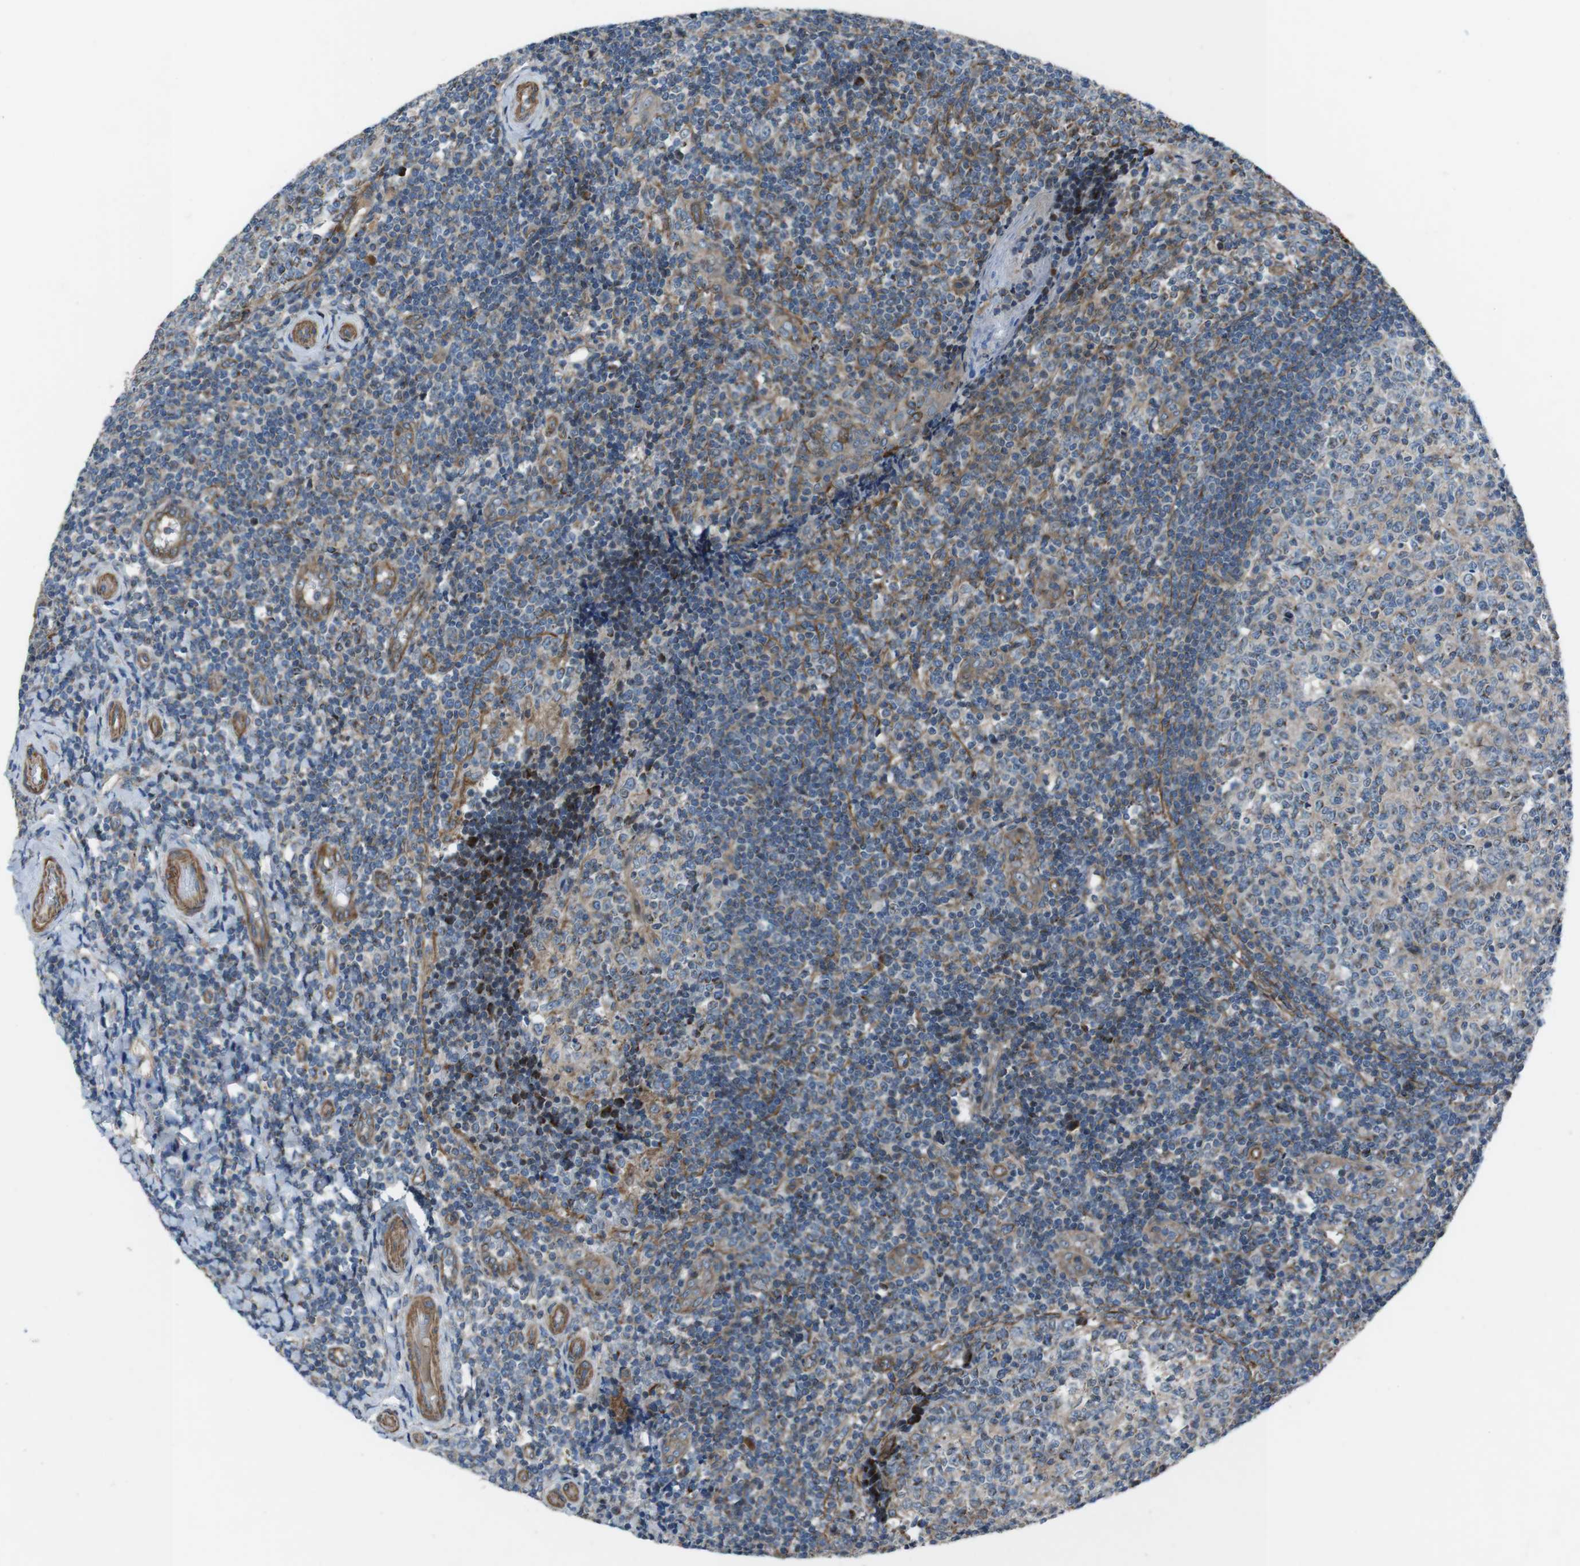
{"staining": {"intensity": "moderate", "quantity": "25%-75%", "location": "cytoplasmic/membranous"}, "tissue": "tonsil", "cell_type": "Germinal center cells", "image_type": "normal", "snomed": [{"axis": "morphology", "description": "Normal tissue, NOS"}, {"axis": "topography", "description": "Tonsil"}], "caption": "Tonsil stained with IHC exhibits moderate cytoplasmic/membranous expression in about 25%-75% of germinal center cells. (DAB IHC with brightfield microscopy, high magnification).", "gene": "FAM174B", "patient": {"sex": "female", "age": 19}}